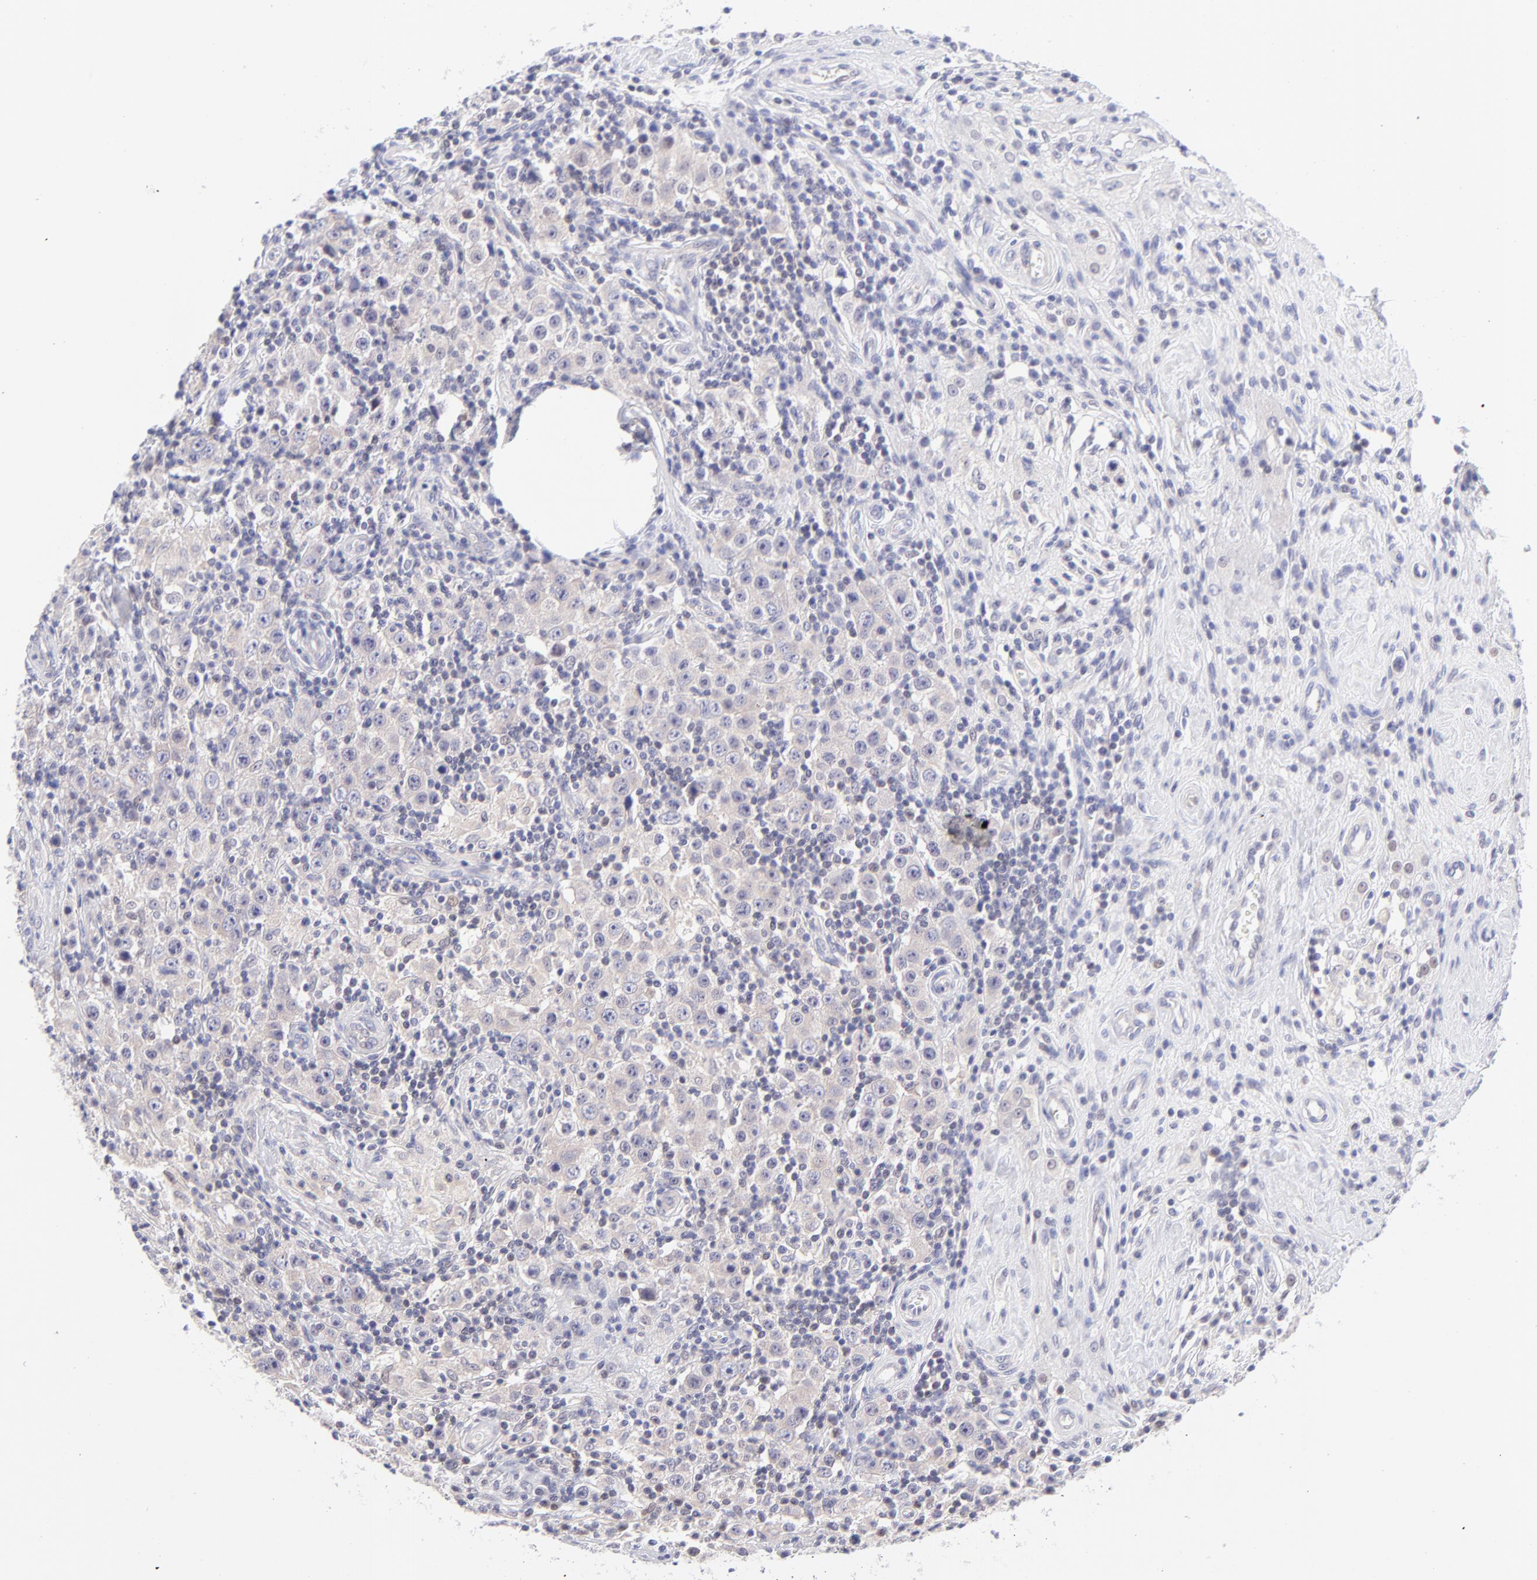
{"staining": {"intensity": "negative", "quantity": "none", "location": "none"}, "tissue": "testis cancer", "cell_type": "Tumor cells", "image_type": "cancer", "snomed": [{"axis": "morphology", "description": "Seminoma, NOS"}, {"axis": "topography", "description": "Testis"}], "caption": "This is an IHC image of human testis seminoma. There is no staining in tumor cells.", "gene": "PBDC1", "patient": {"sex": "male", "age": 32}}